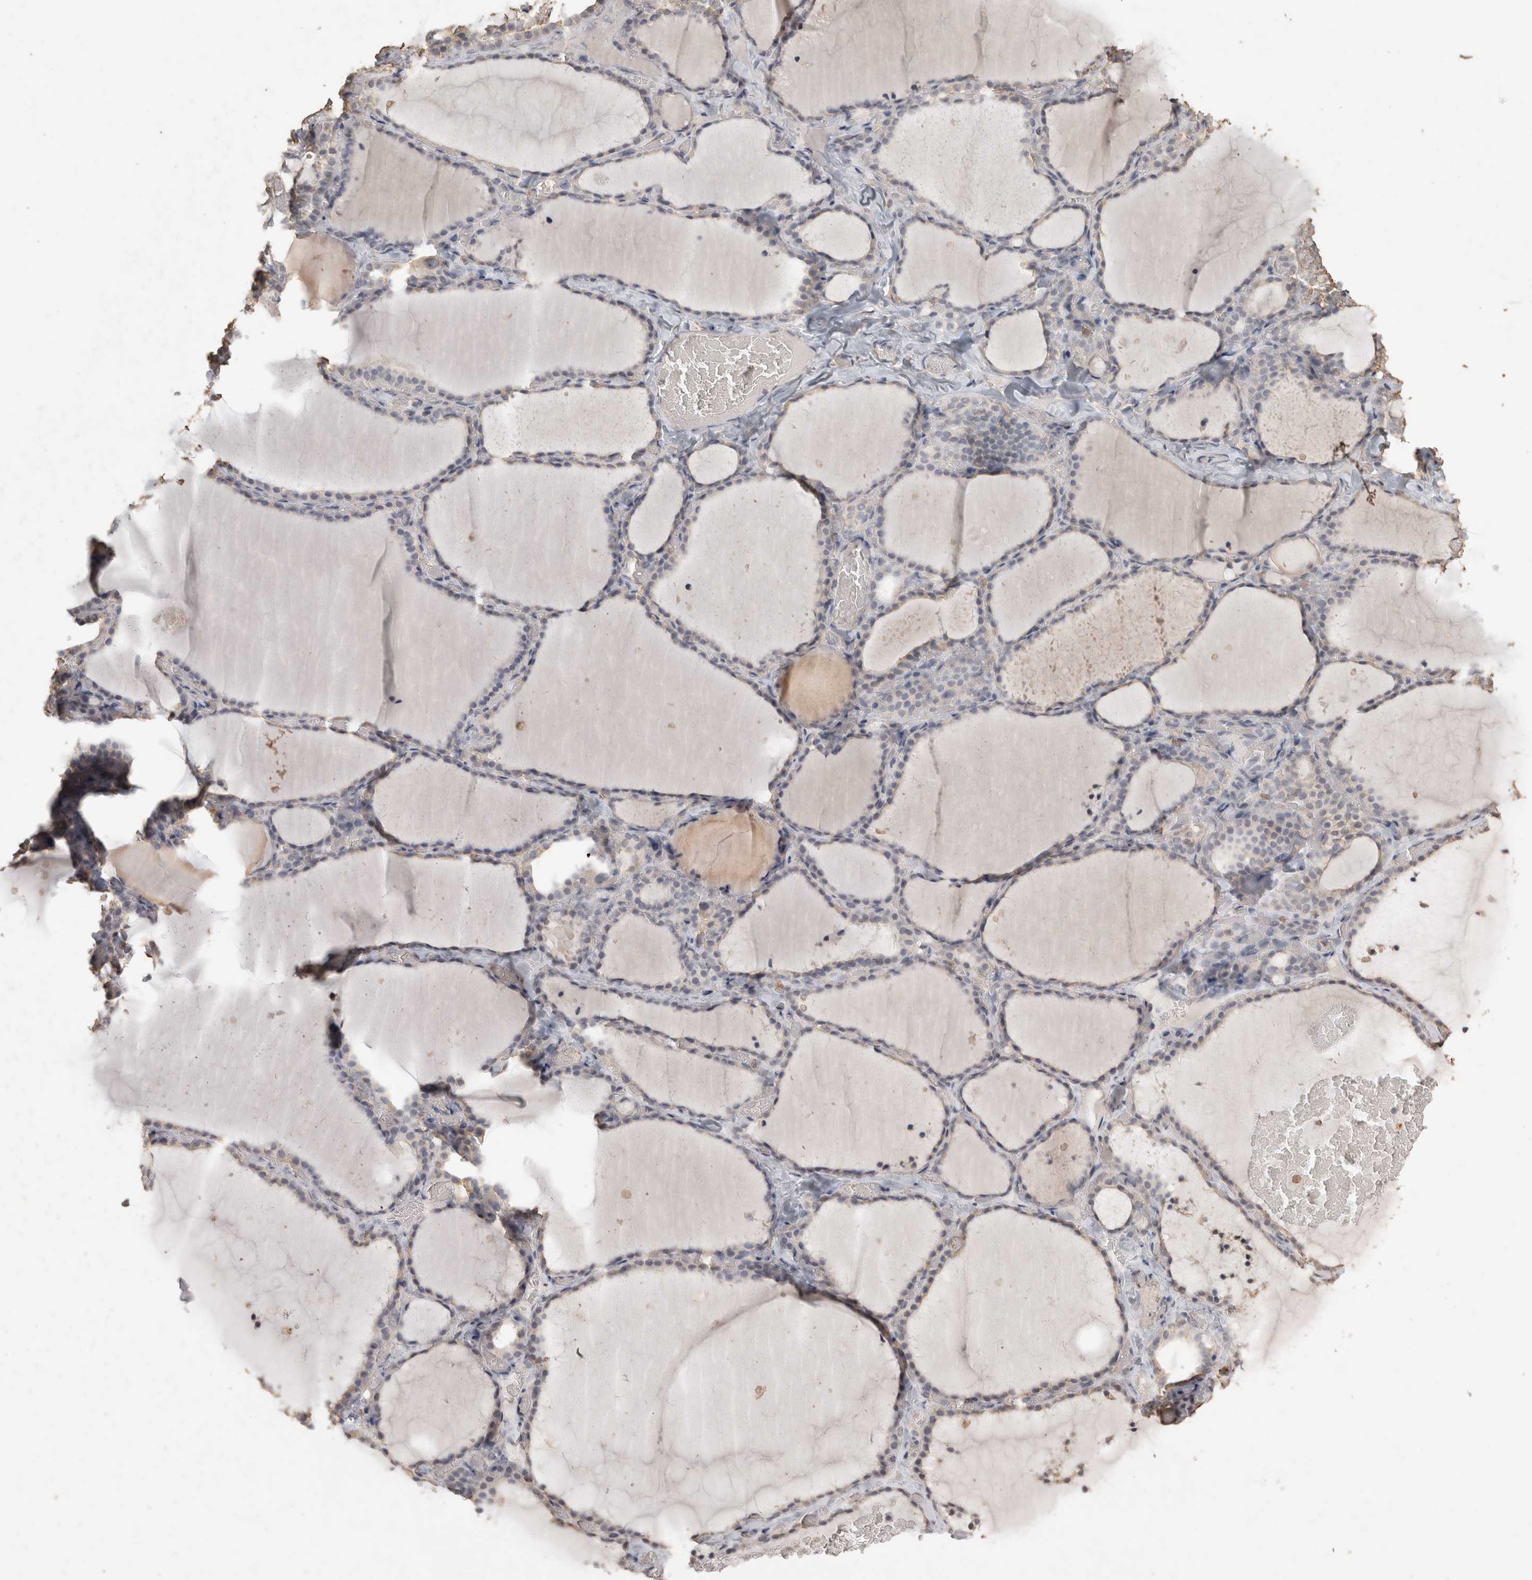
{"staining": {"intensity": "weak", "quantity": "<25%", "location": "cytoplasmic/membranous"}, "tissue": "thyroid gland", "cell_type": "Glandular cells", "image_type": "normal", "snomed": [{"axis": "morphology", "description": "Normal tissue, NOS"}, {"axis": "topography", "description": "Thyroid gland"}], "caption": "DAB (3,3'-diaminobenzidine) immunohistochemical staining of normal human thyroid gland demonstrates no significant positivity in glandular cells.", "gene": "REPS2", "patient": {"sex": "female", "age": 22}}